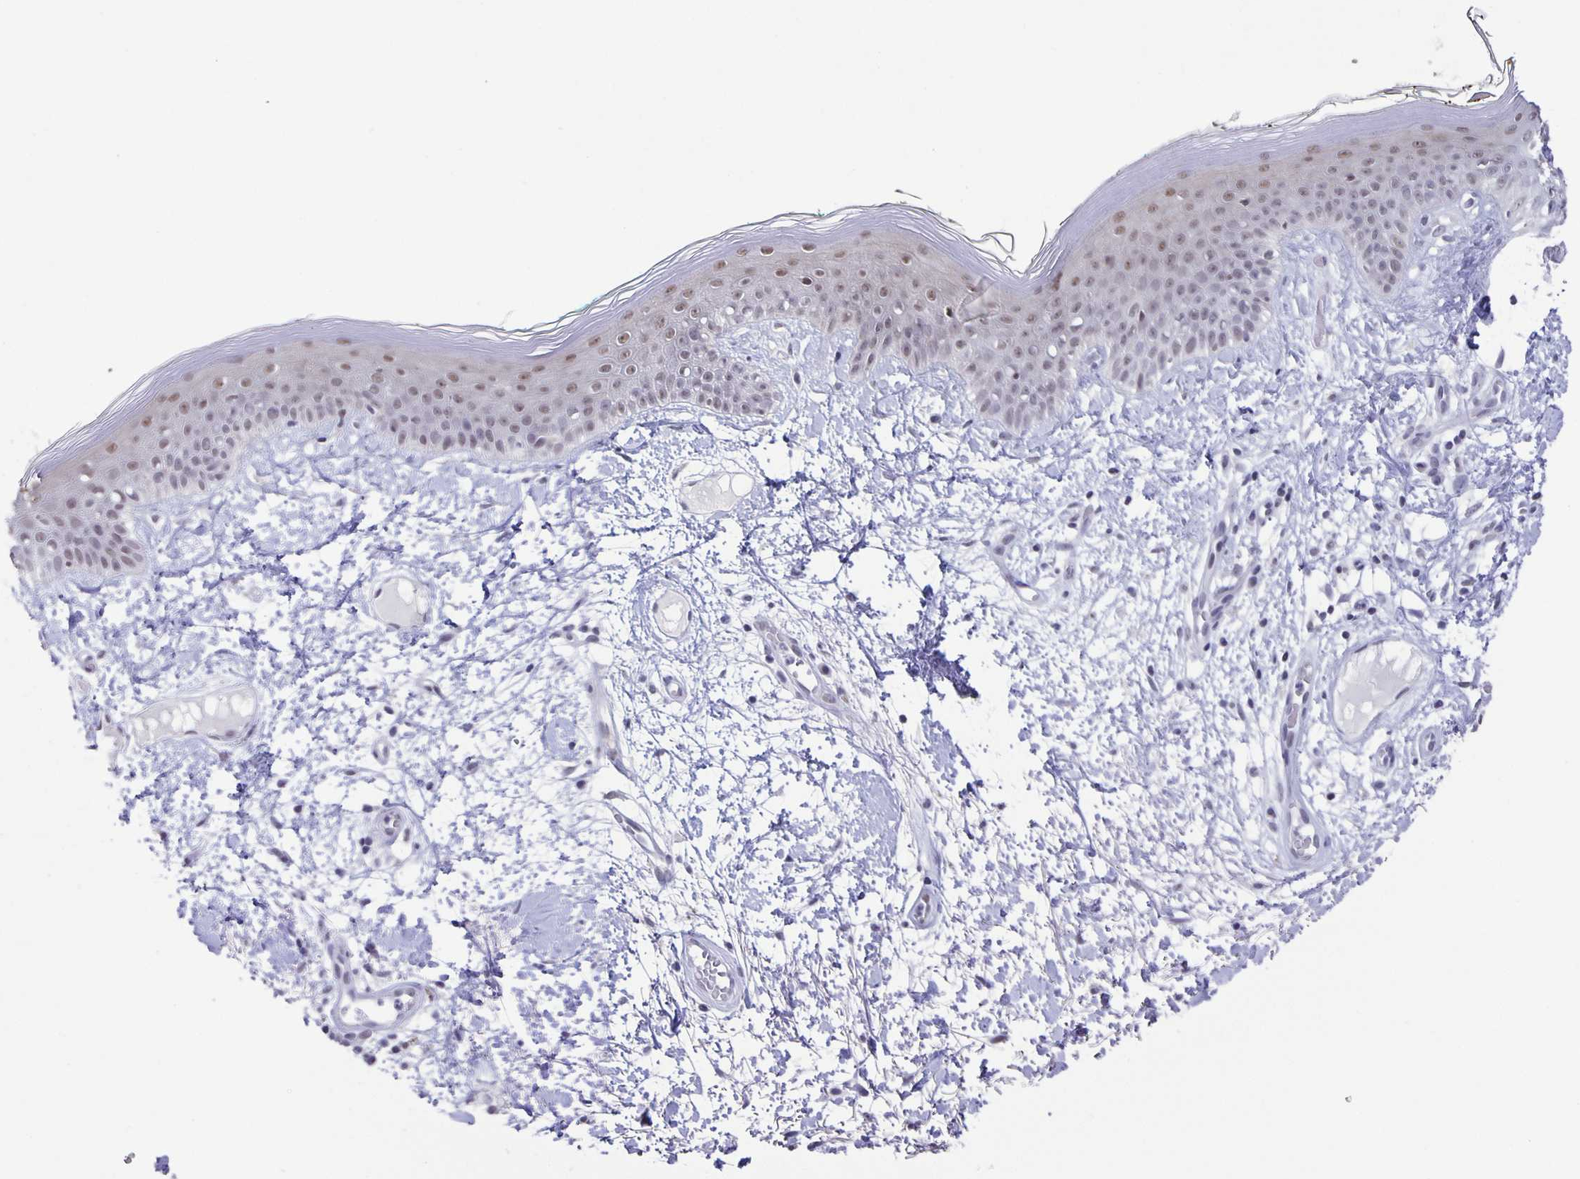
{"staining": {"intensity": "negative", "quantity": "none", "location": "none"}, "tissue": "skin", "cell_type": "Fibroblasts", "image_type": "normal", "snomed": [{"axis": "morphology", "description": "Normal tissue, NOS"}, {"axis": "topography", "description": "Skin"}], "caption": "DAB (3,3'-diaminobenzidine) immunohistochemical staining of unremarkable skin exhibits no significant expression in fibroblasts. (Immunohistochemistry, brightfield microscopy, high magnification).", "gene": "PHRF1", "patient": {"sex": "female", "age": 34}}